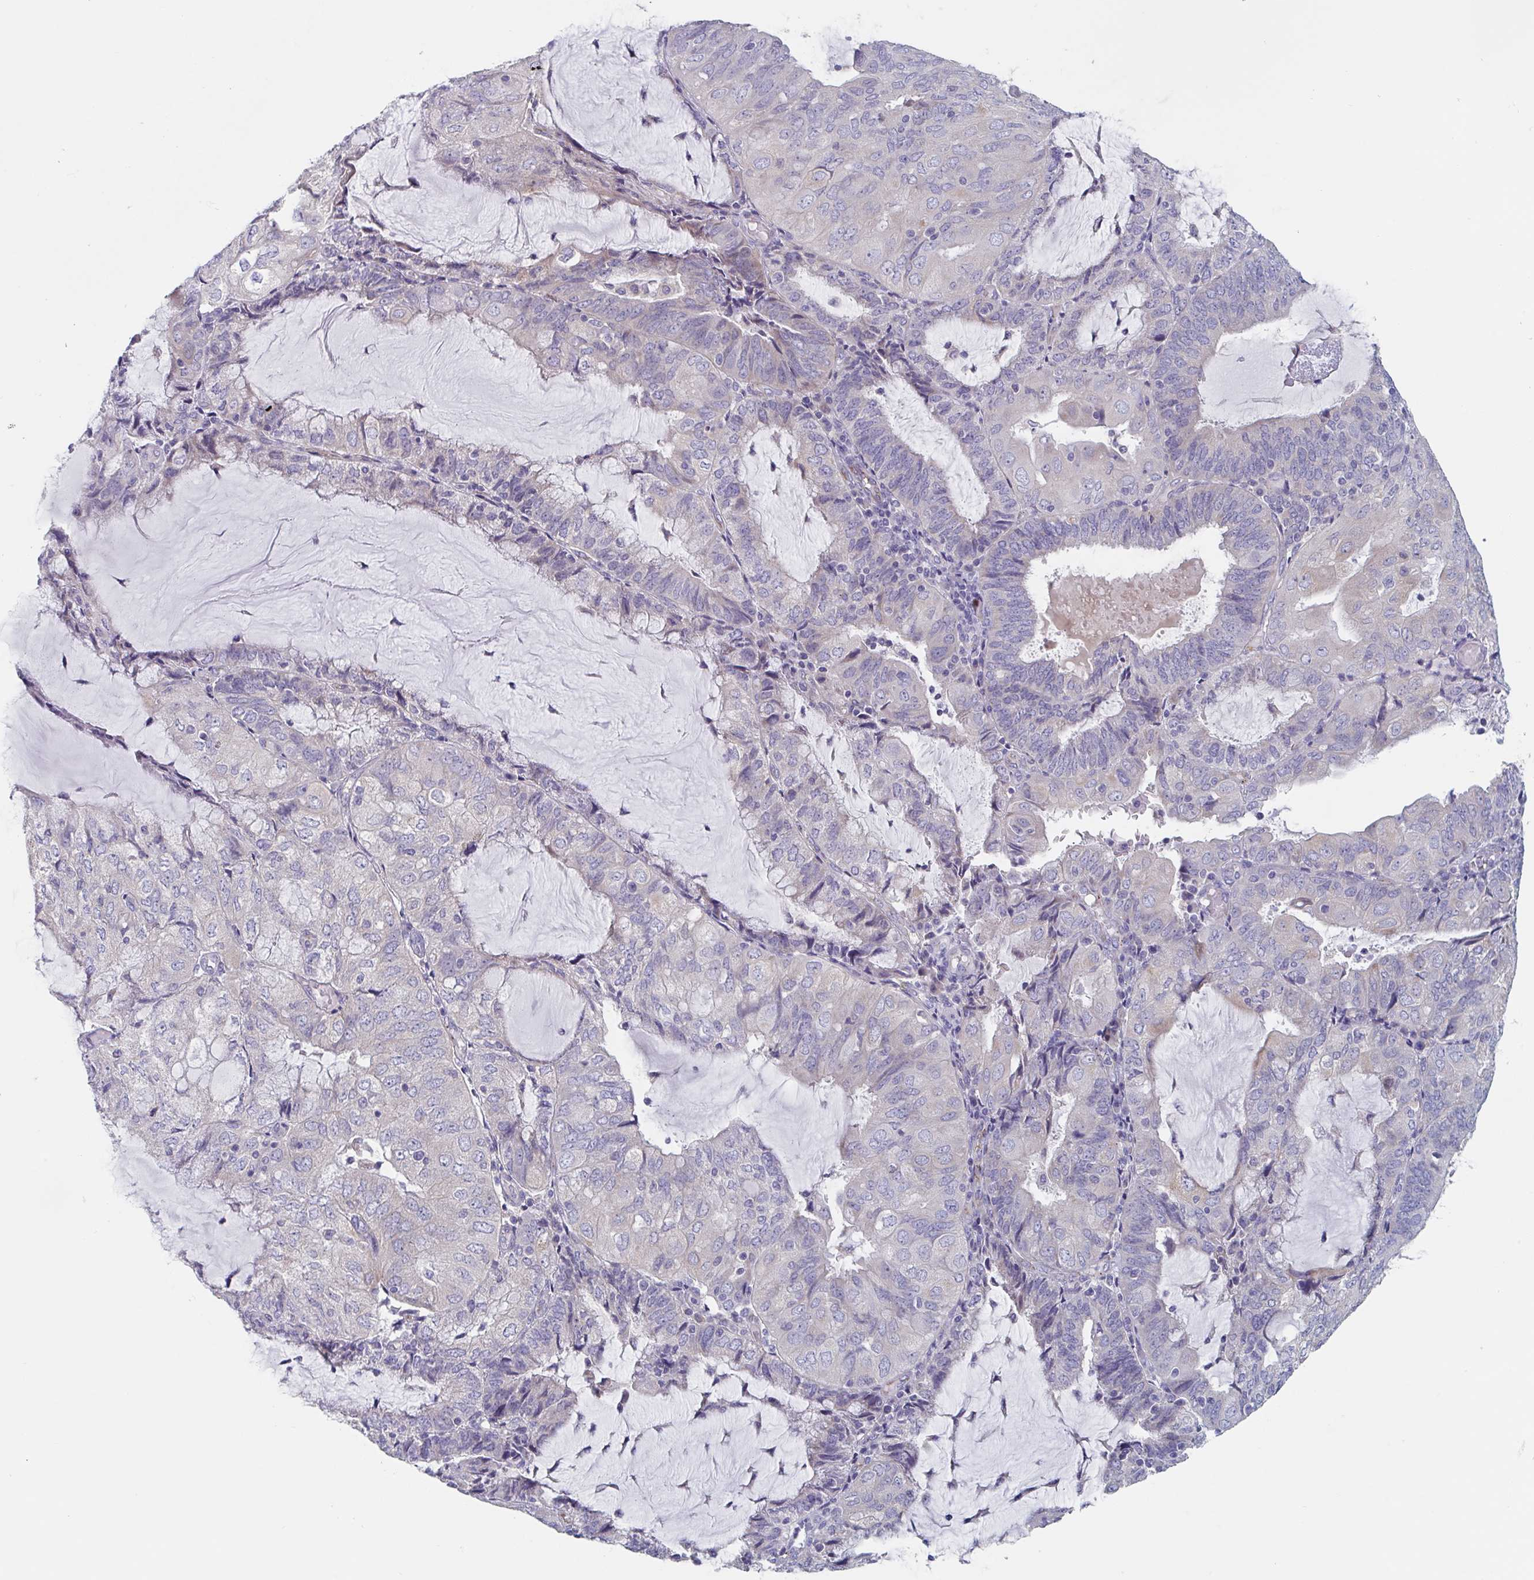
{"staining": {"intensity": "negative", "quantity": "none", "location": "none"}, "tissue": "endometrial cancer", "cell_type": "Tumor cells", "image_type": "cancer", "snomed": [{"axis": "morphology", "description": "Adenocarcinoma, NOS"}, {"axis": "topography", "description": "Endometrium"}], "caption": "High power microscopy image of an immunohistochemistry photomicrograph of endometrial cancer (adenocarcinoma), revealing no significant positivity in tumor cells.", "gene": "ABHD16A", "patient": {"sex": "female", "age": 81}}